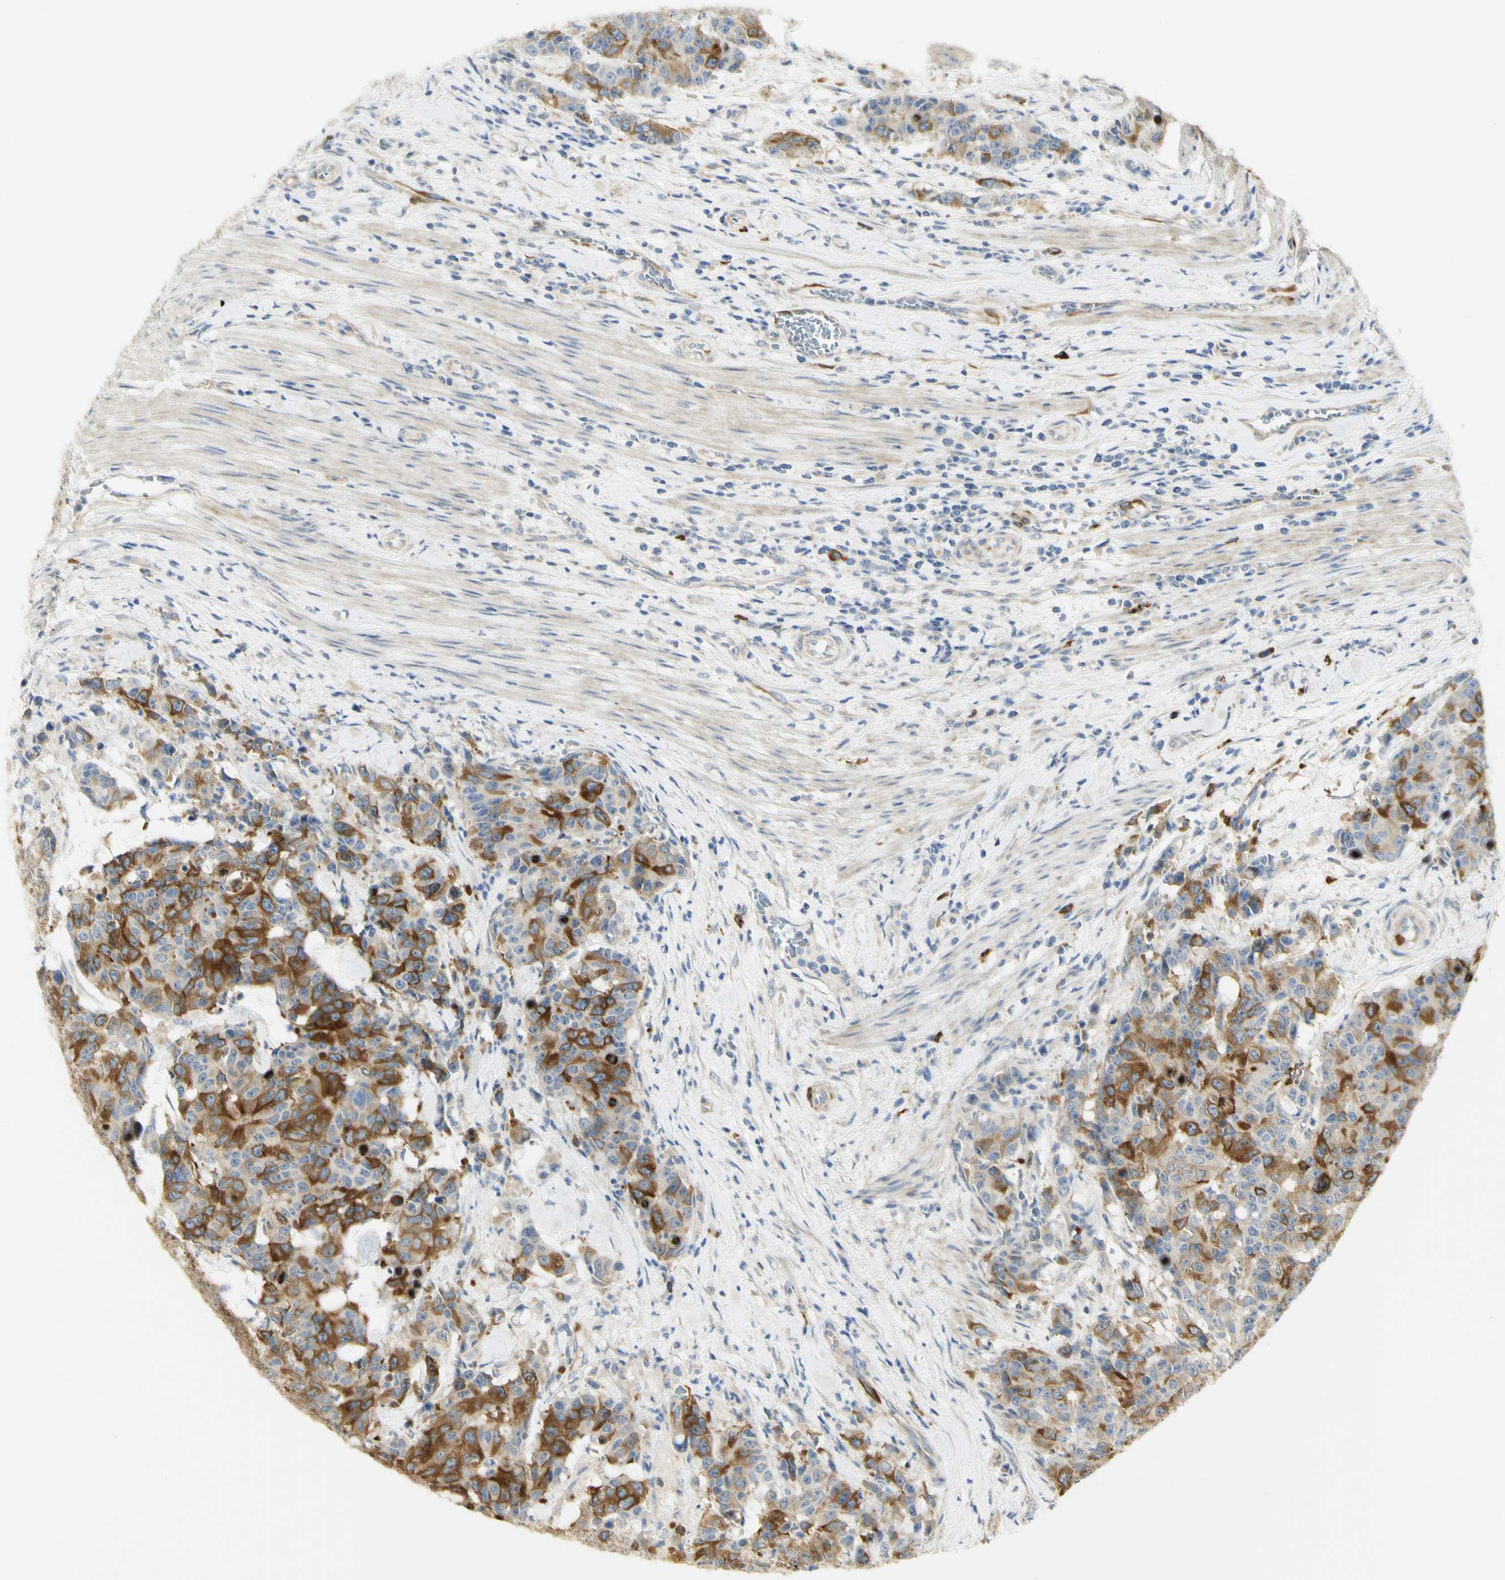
{"staining": {"intensity": "strong", "quantity": ">75%", "location": "cytoplasmic/membranous"}, "tissue": "colorectal cancer", "cell_type": "Tumor cells", "image_type": "cancer", "snomed": [{"axis": "morphology", "description": "Adenocarcinoma, NOS"}, {"axis": "topography", "description": "Colon"}], "caption": "Strong cytoplasmic/membranous expression for a protein is present in approximately >75% of tumor cells of colorectal cancer using immunohistochemistry (IHC).", "gene": "KIF11", "patient": {"sex": "female", "age": 86}}